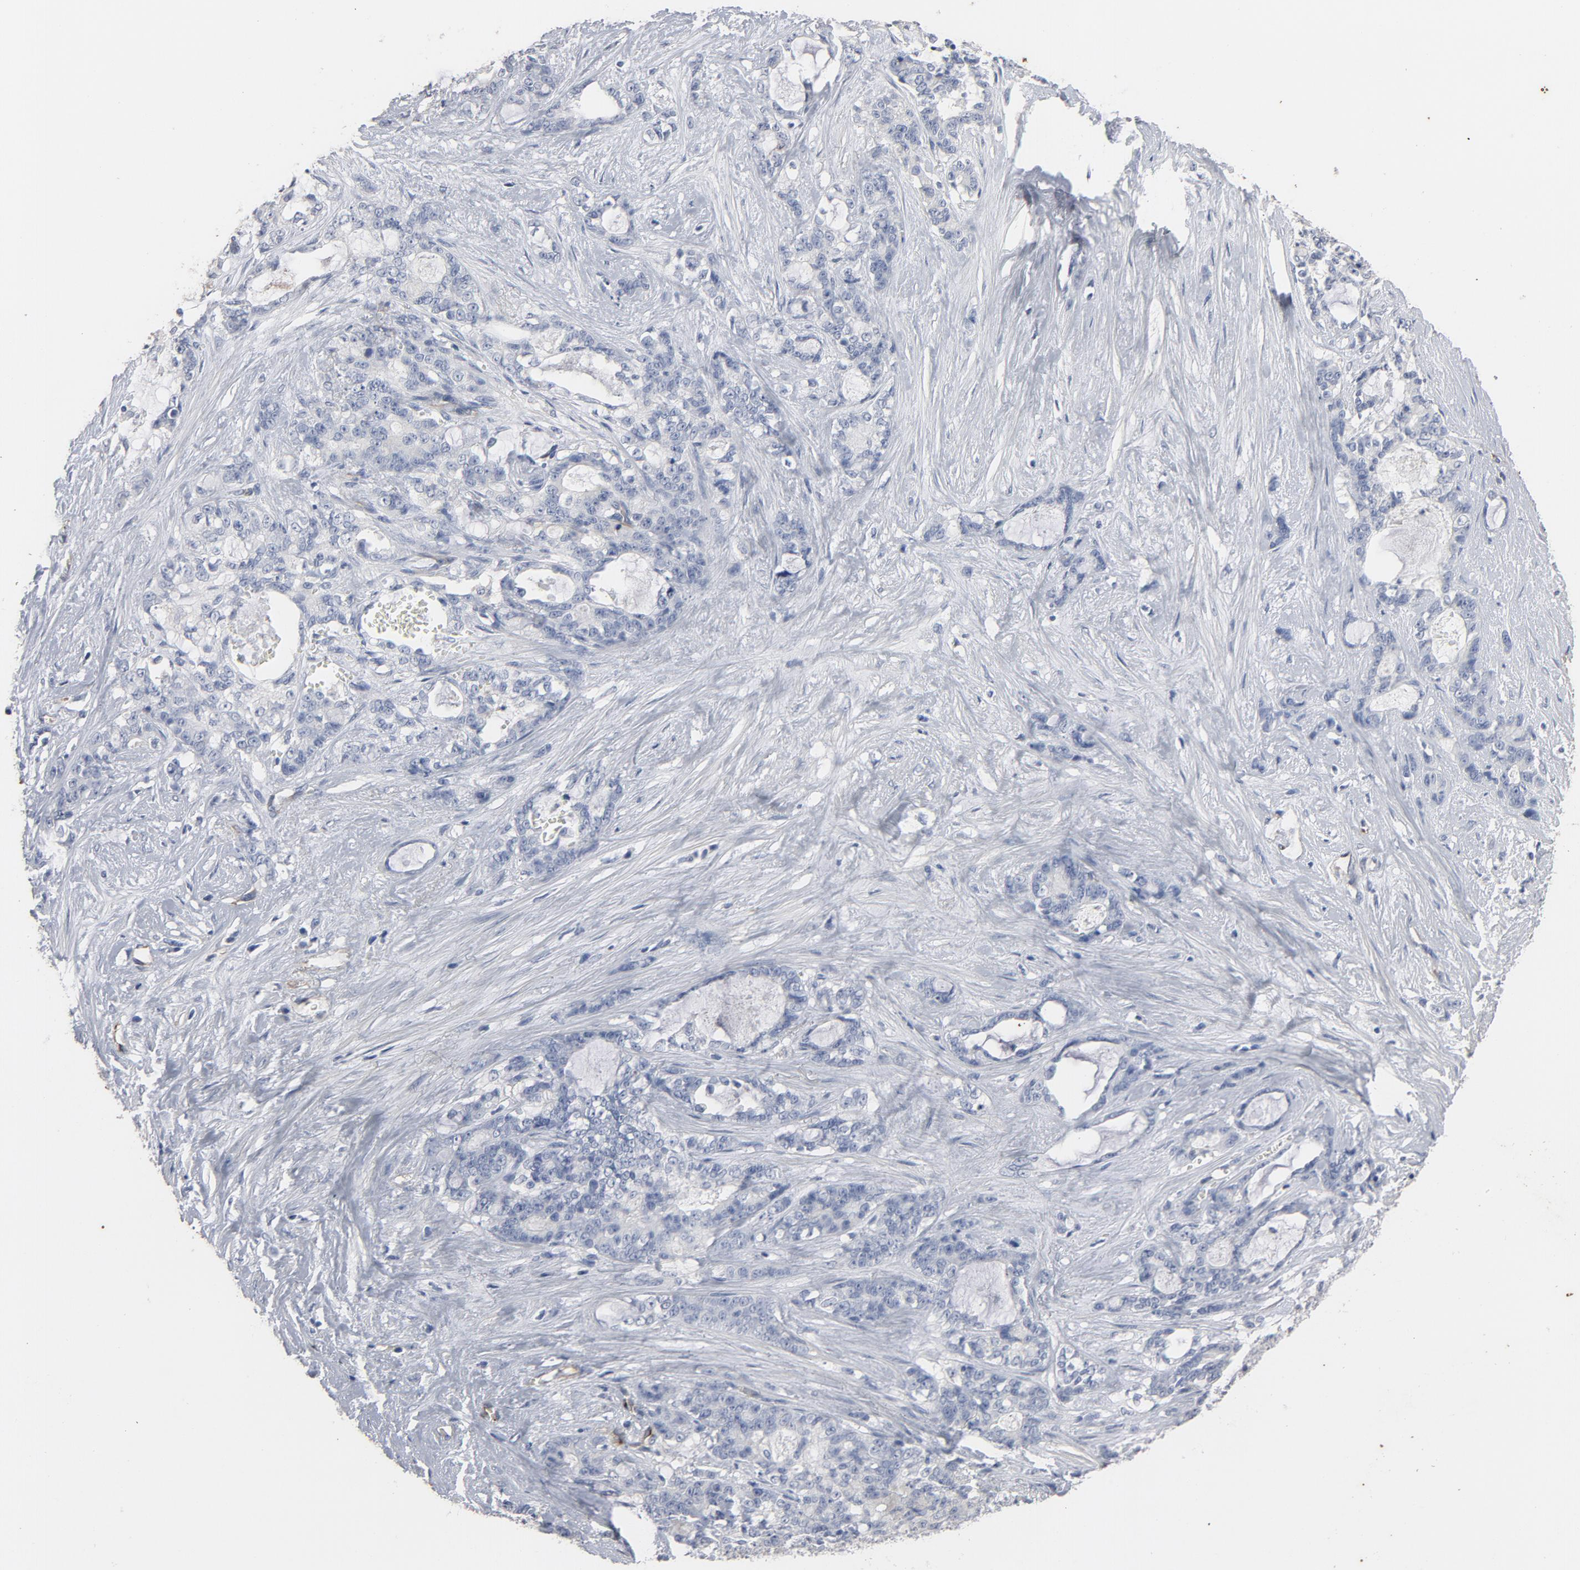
{"staining": {"intensity": "negative", "quantity": "none", "location": "none"}, "tissue": "pancreatic cancer", "cell_type": "Tumor cells", "image_type": "cancer", "snomed": [{"axis": "morphology", "description": "Adenocarcinoma, NOS"}, {"axis": "topography", "description": "Pancreas"}], "caption": "Immunohistochemistry (IHC) histopathology image of neoplastic tissue: human pancreatic cancer stained with DAB (3,3'-diaminobenzidine) reveals no significant protein positivity in tumor cells.", "gene": "KDR", "patient": {"sex": "female", "age": 73}}